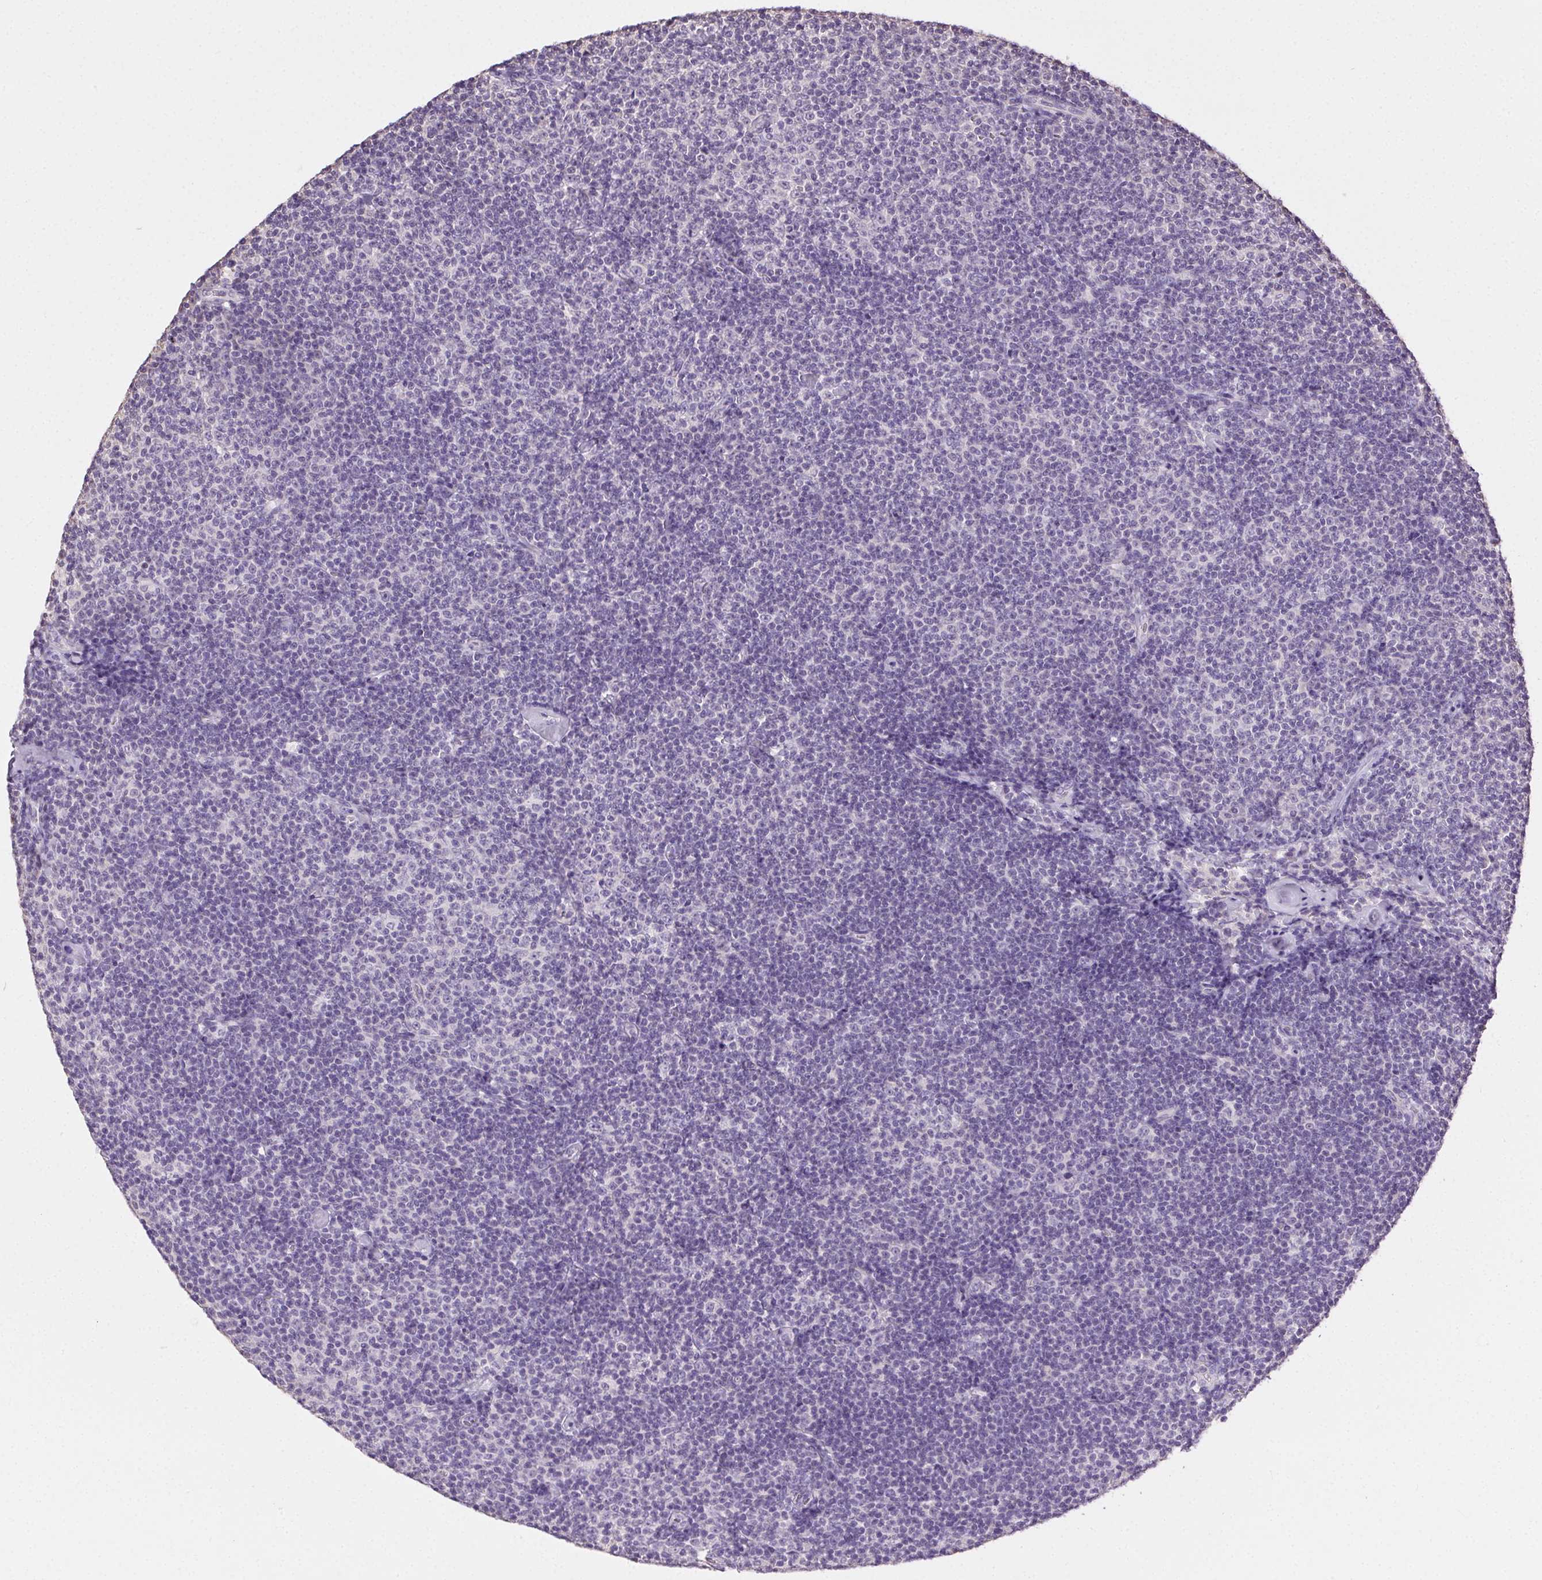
{"staining": {"intensity": "negative", "quantity": "none", "location": "none"}, "tissue": "lymphoma", "cell_type": "Tumor cells", "image_type": "cancer", "snomed": [{"axis": "morphology", "description": "Malignant lymphoma, non-Hodgkin's type, Low grade"}, {"axis": "topography", "description": "Lymph node"}], "caption": "Immunohistochemistry histopathology image of neoplastic tissue: malignant lymphoma, non-Hodgkin's type (low-grade) stained with DAB (3,3'-diaminobenzidine) exhibits no significant protein staining in tumor cells. The staining was performed using DAB (3,3'-diaminobenzidine) to visualize the protein expression in brown, while the nuclei were stained in blue with hematoxylin (Magnification: 20x).", "gene": "SYCE2", "patient": {"sex": "male", "age": 81}}